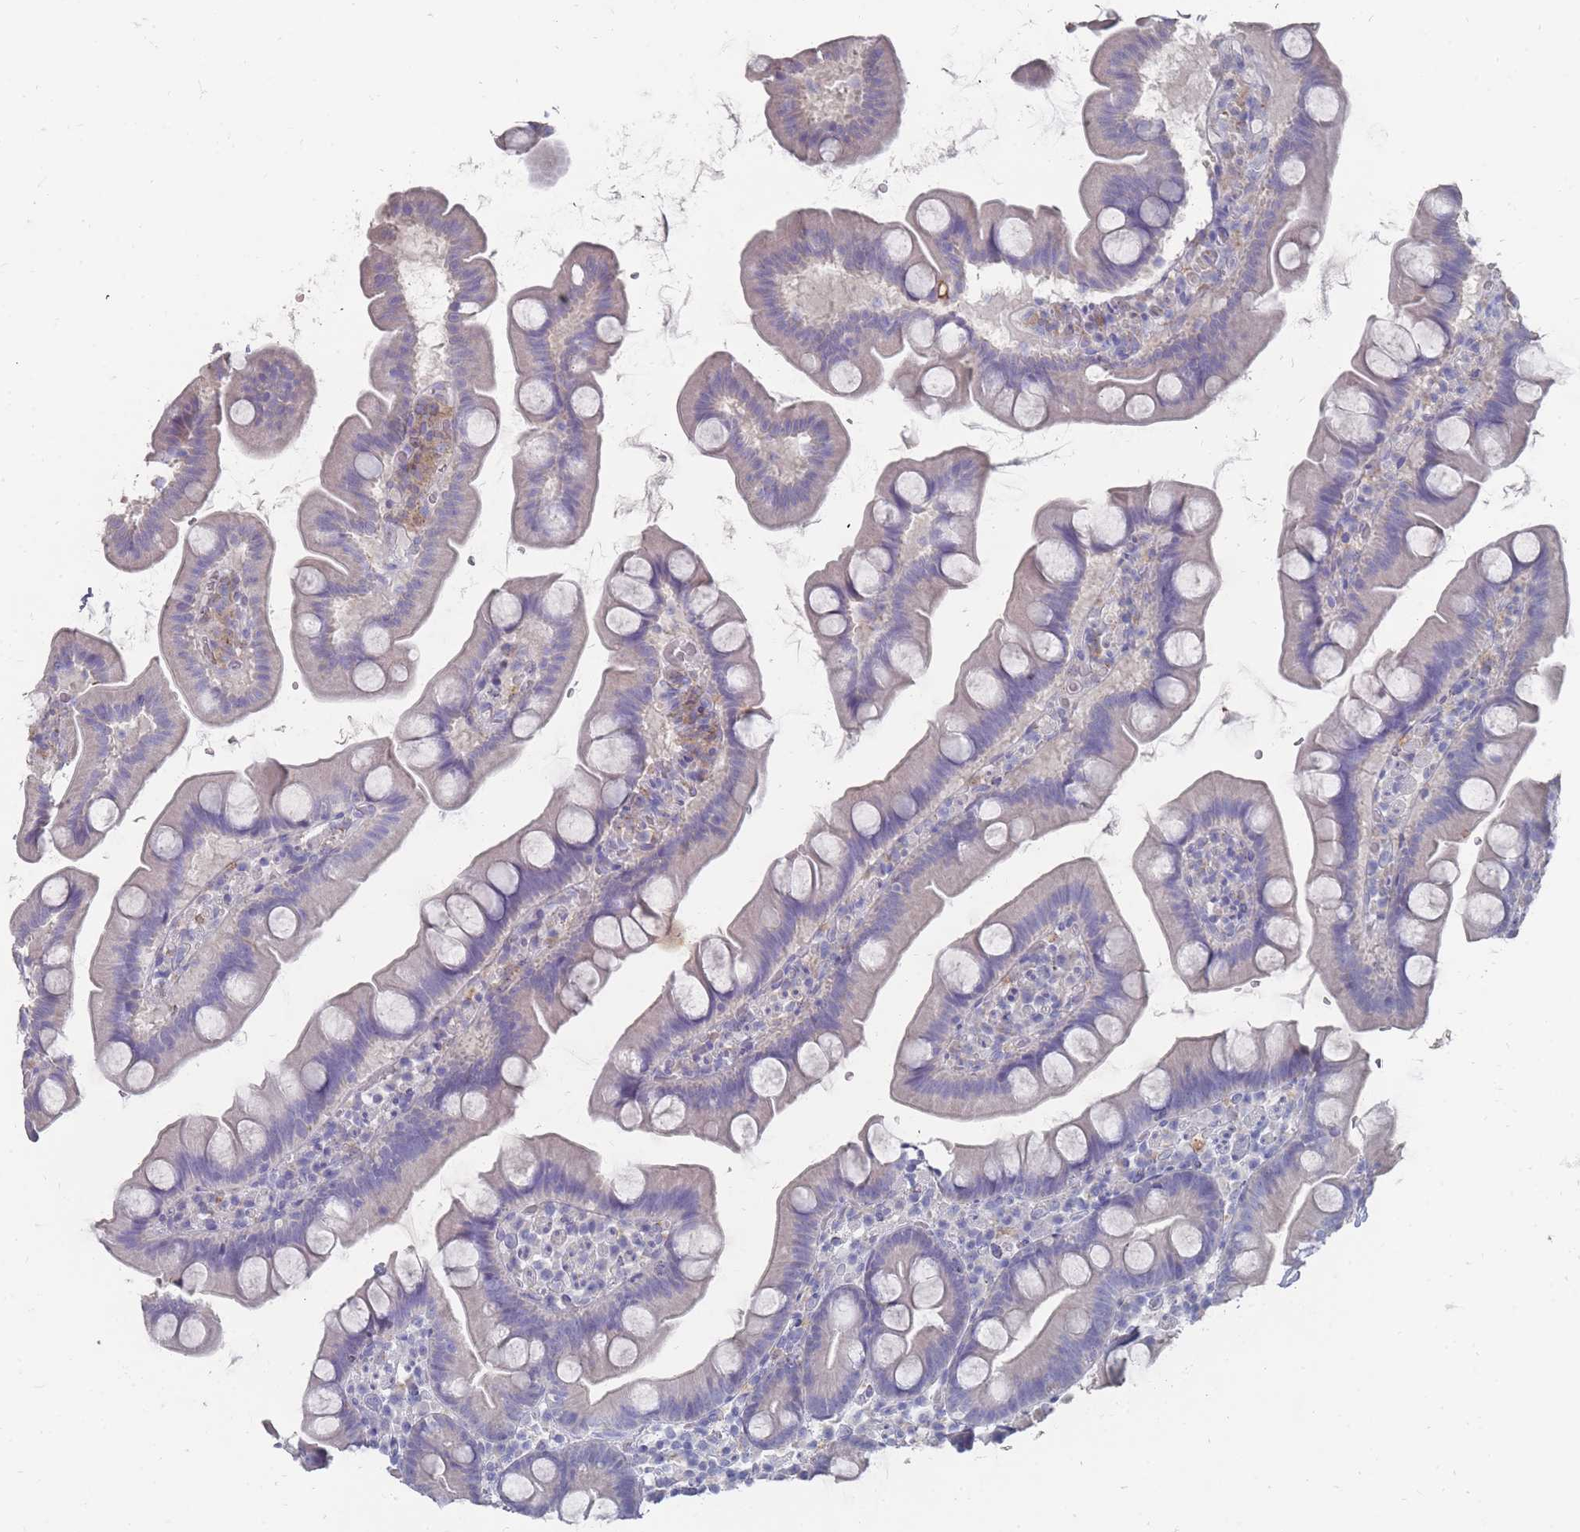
{"staining": {"intensity": "negative", "quantity": "none", "location": "none"}, "tissue": "small intestine", "cell_type": "Glandular cells", "image_type": "normal", "snomed": [{"axis": "morphology", "description": "Normal tissue, NOS"}, {"axis": "topography", "description": "Small intestine"}], "caption": "Immunohistochemistry (IHC) histopathology image of normal small intestine: human small intestine stained with DAB (3,3'-diaminobenzidine) shows no significant protein staining in glandular cells.", "gene": "OTULINL", "patient": {"sex": "female", "age": 68}}